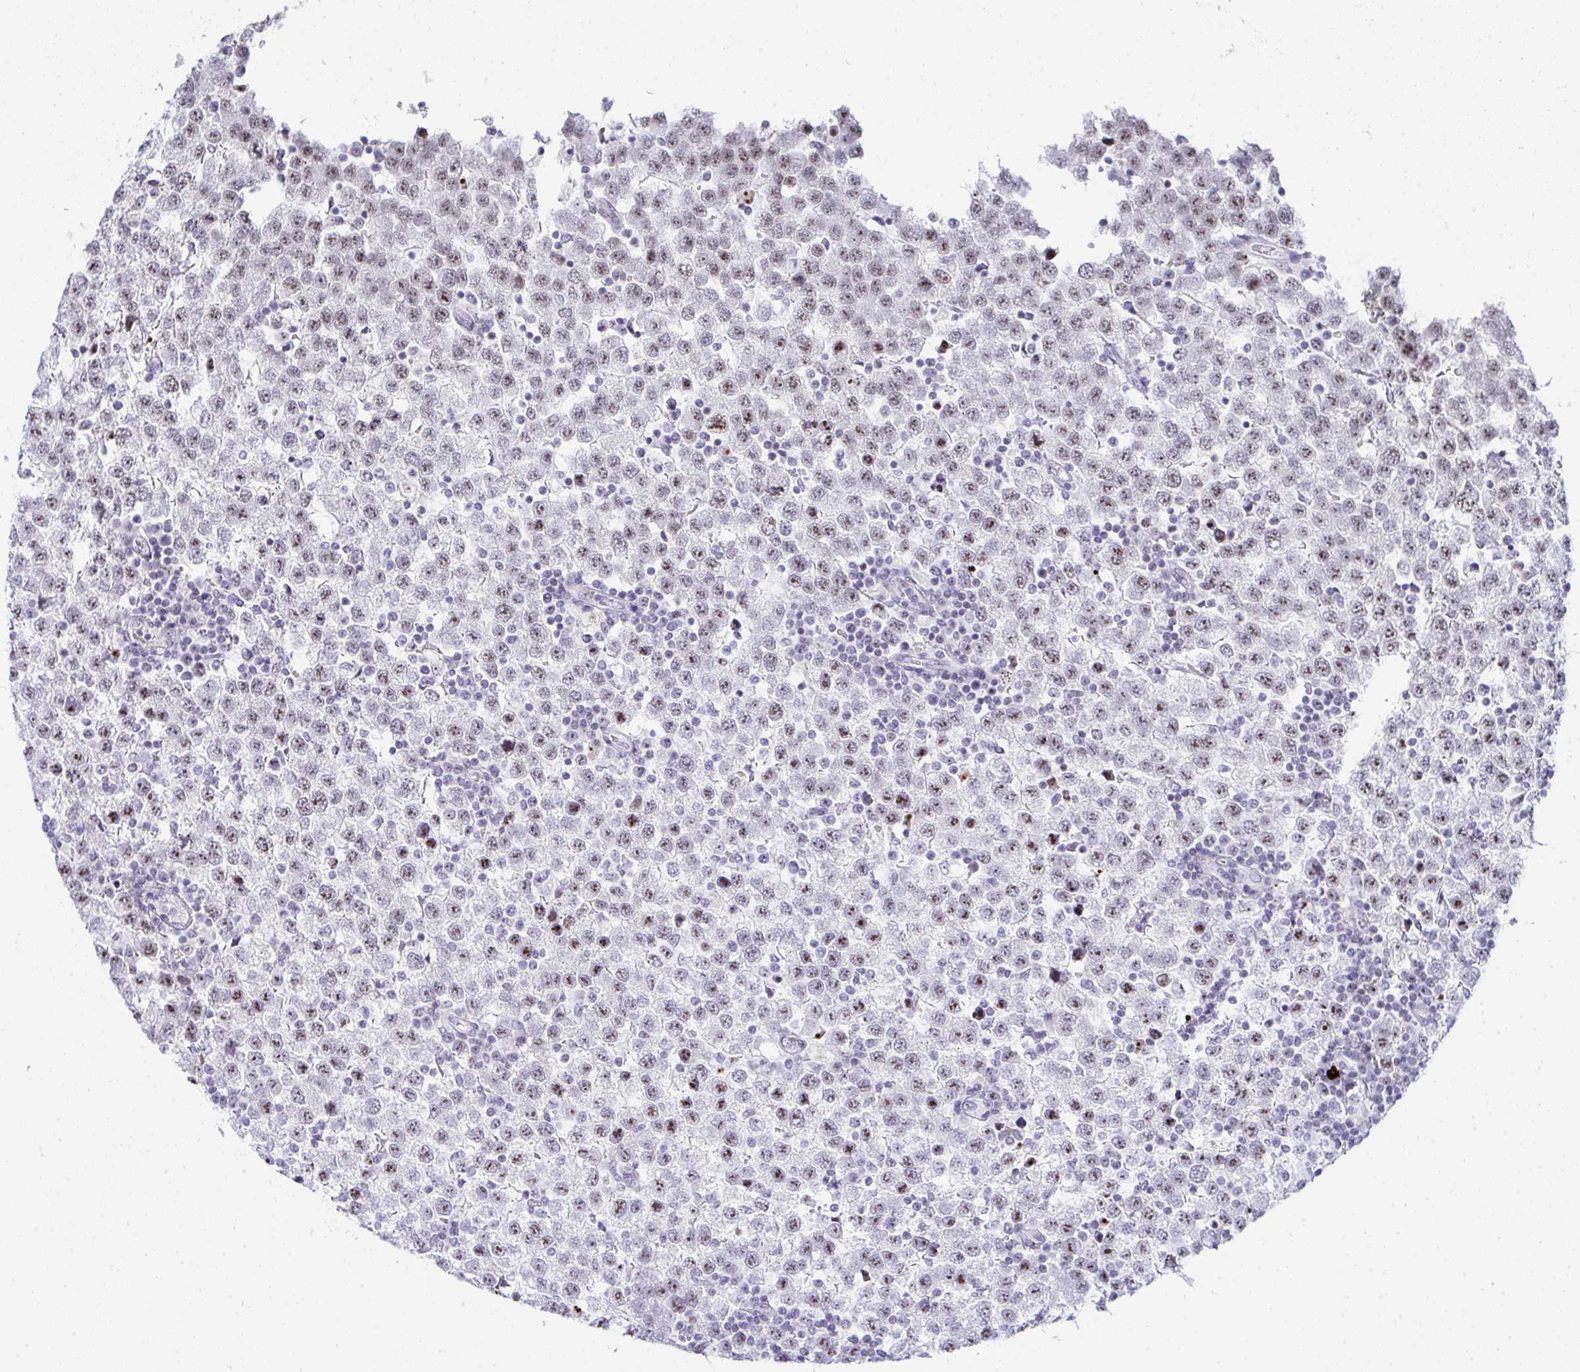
{"staining": {"intensity": "moderate", "quantity": ">75%", "location": "nuclear"}, "tissue": "testis cancer", "cell_type": "Tumor cells", "image_type": "cancer", "snomed": [{"axis": "morphology", "description": "Seminoma, NOS"}, {"axis": "topography", "description": "Testis"}], "caption": "High-magnification brightfield microscopy of testis seminoma stained with DAB (3,3'-diaminobenzidine) (brown) and counterstained with hematoxylin (blue). tumor cells exhibit moderate nuclear staining is present in about>75% of cells.", "gene": "NOP10", "patient": {"sex": "male", "age": 34}}